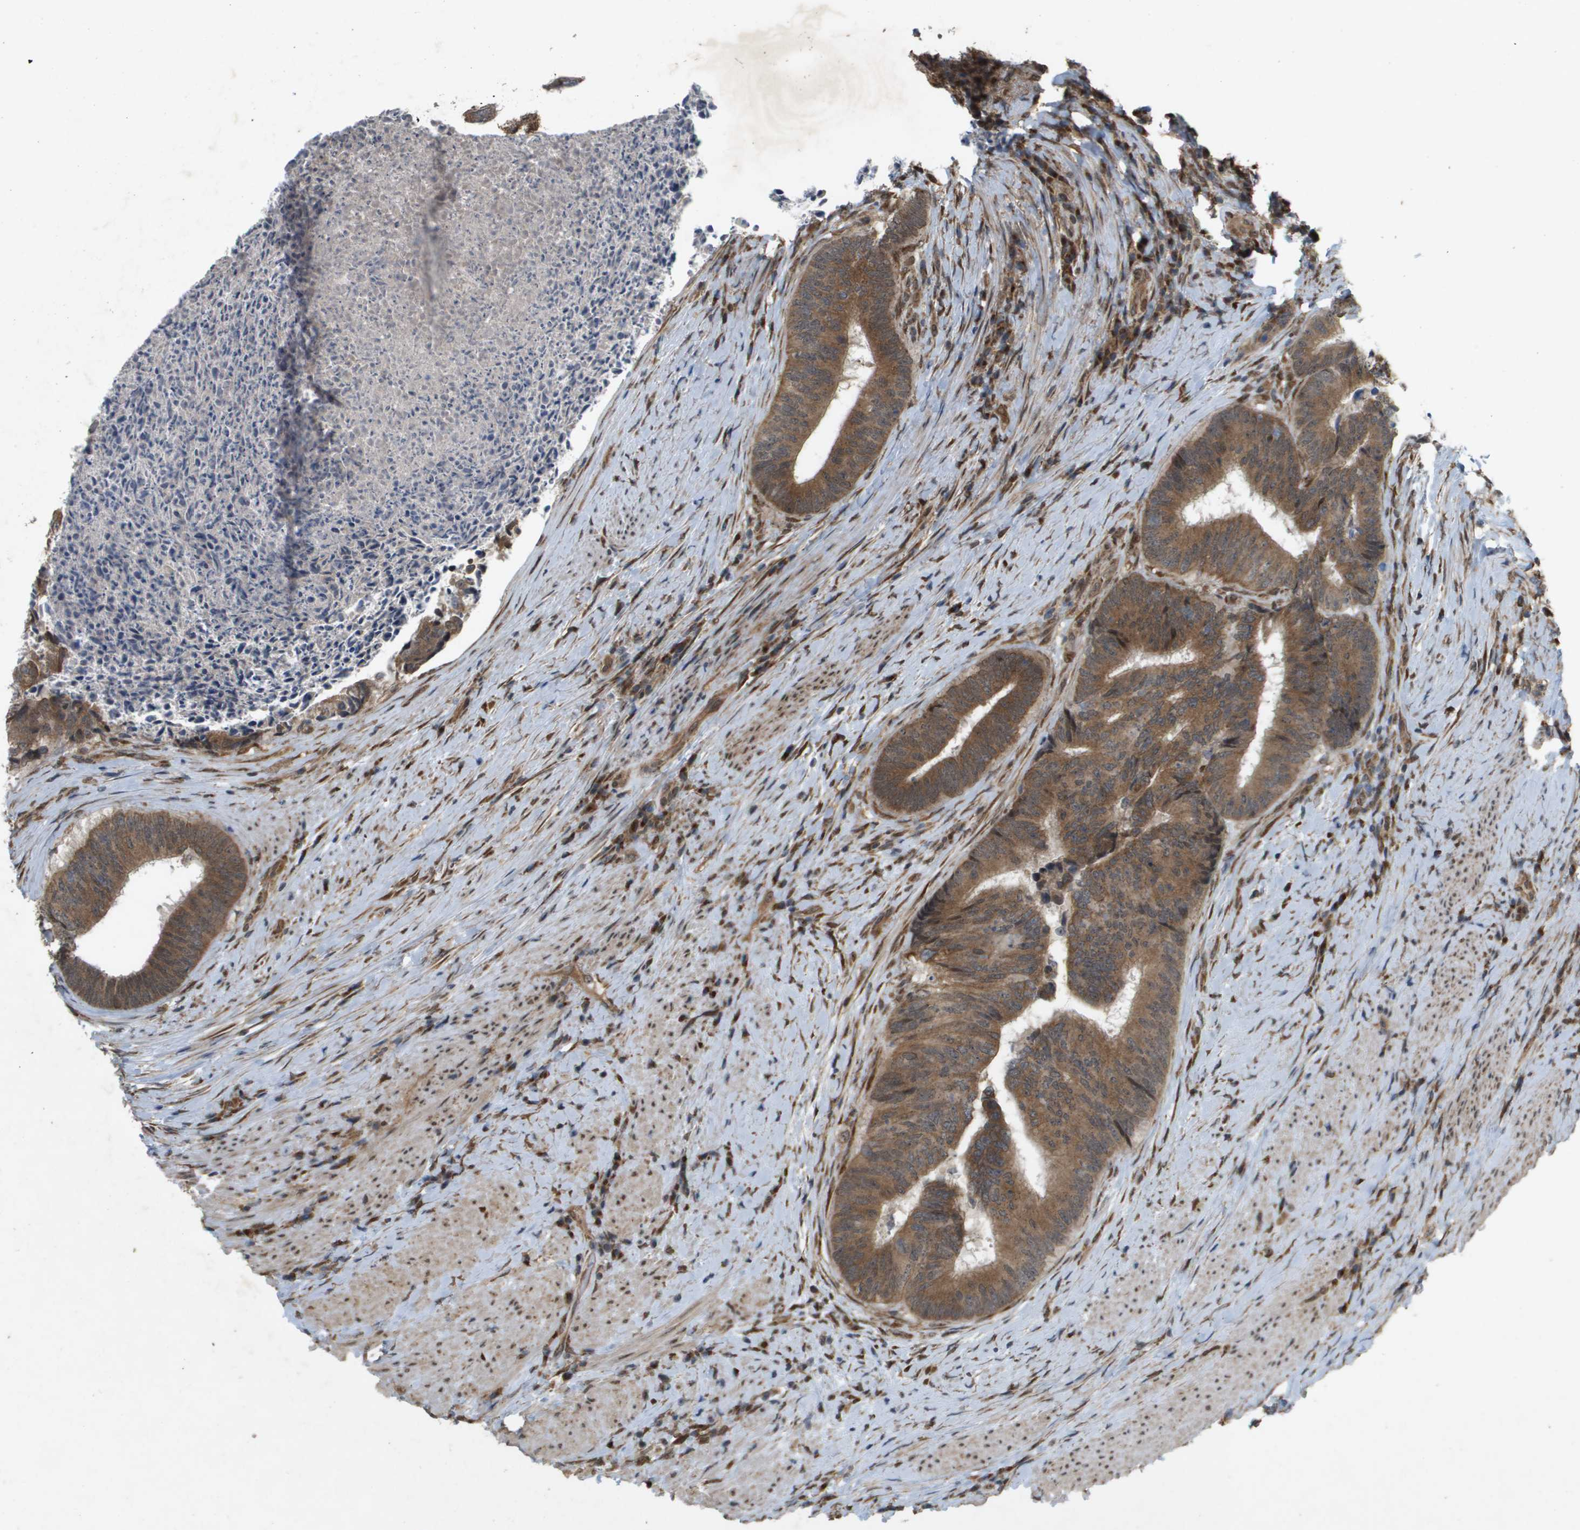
{"staining": {"intensity": "moderate", "quantity": ">75%", "location": "cytoplasmic/membranous"}, "tissue": "colorectal cancer", "cell_type": "Tumor cells", "image_type": "cancer", "snomed": [{"axis": "morphology", "description": "Adenocarcinoma, NOS"}, {"axis": "topography", "description": "Rectum"}], "caption": "The immunohistochemical stain labels moderate cytoplasmic/membranous staining in tumor cells of colorectal adenocarcinoma tissue. Immunohistochemistry (ihc) stains the protein in brown and the nuclei are stained blue.", "gene": "IFNLR1", "patient": {"sex": "male", "age": 72}}